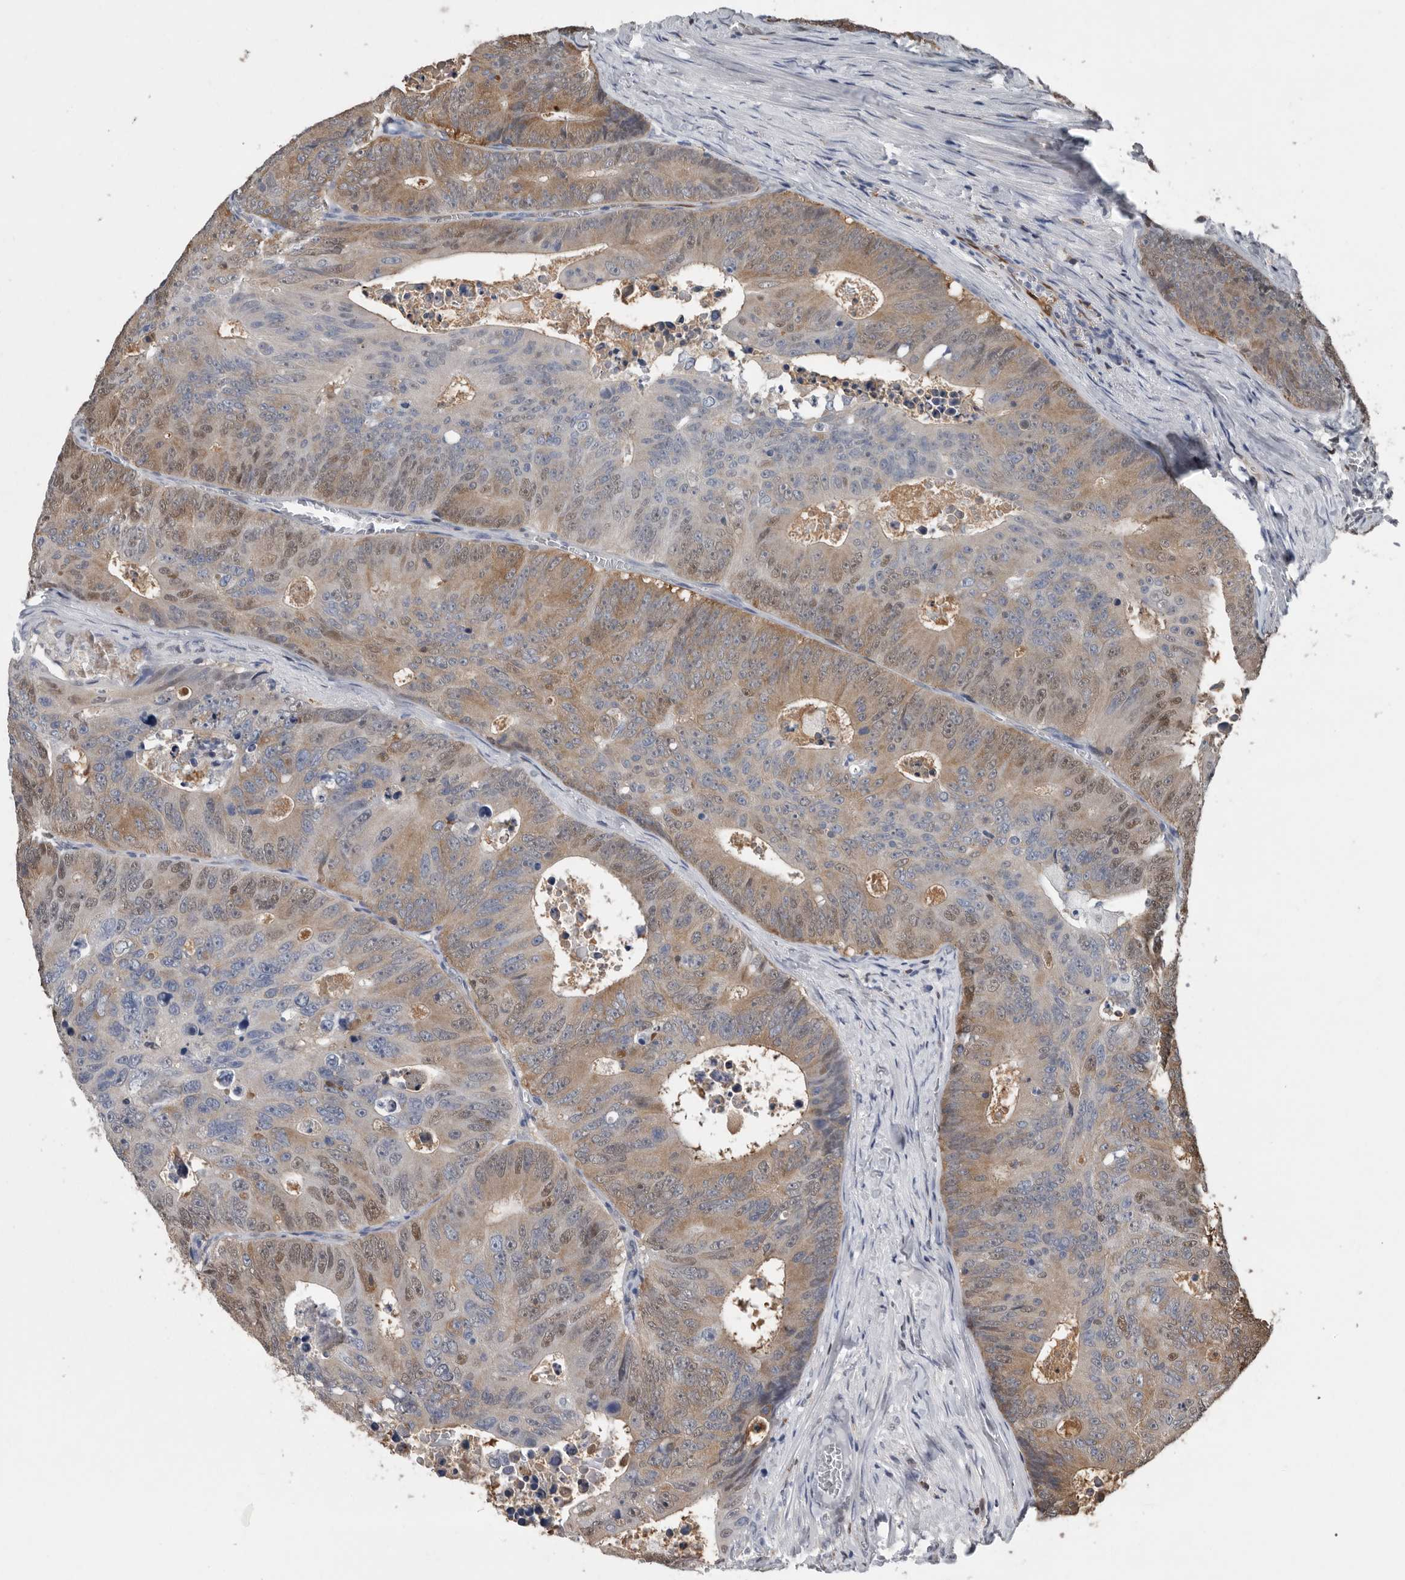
{"staining": {"intensity": "moderate", "quantity": ">75%", "location": "cytoplasmic/membranous,nuclear"}, "tissue": "colorectal cancer", "cell_type": "Tumor cells", "image_type": "cancer", "snomed": [{"axis": "morphology", "description": "Adenocarcinoma, NOS"}, {"axis": "topography", "description": "Colon"}], "caption": "This micrograph displays immunohistochemistry (IHC) staining of human colorectal cancer (adenocarcinoma), with medium moderate cytoplasmic/membranous and nuclear staining in approximately >75% of tumor cells.", "gene": "PDCD4", "patient": {"sex": "male", "age": 87}}